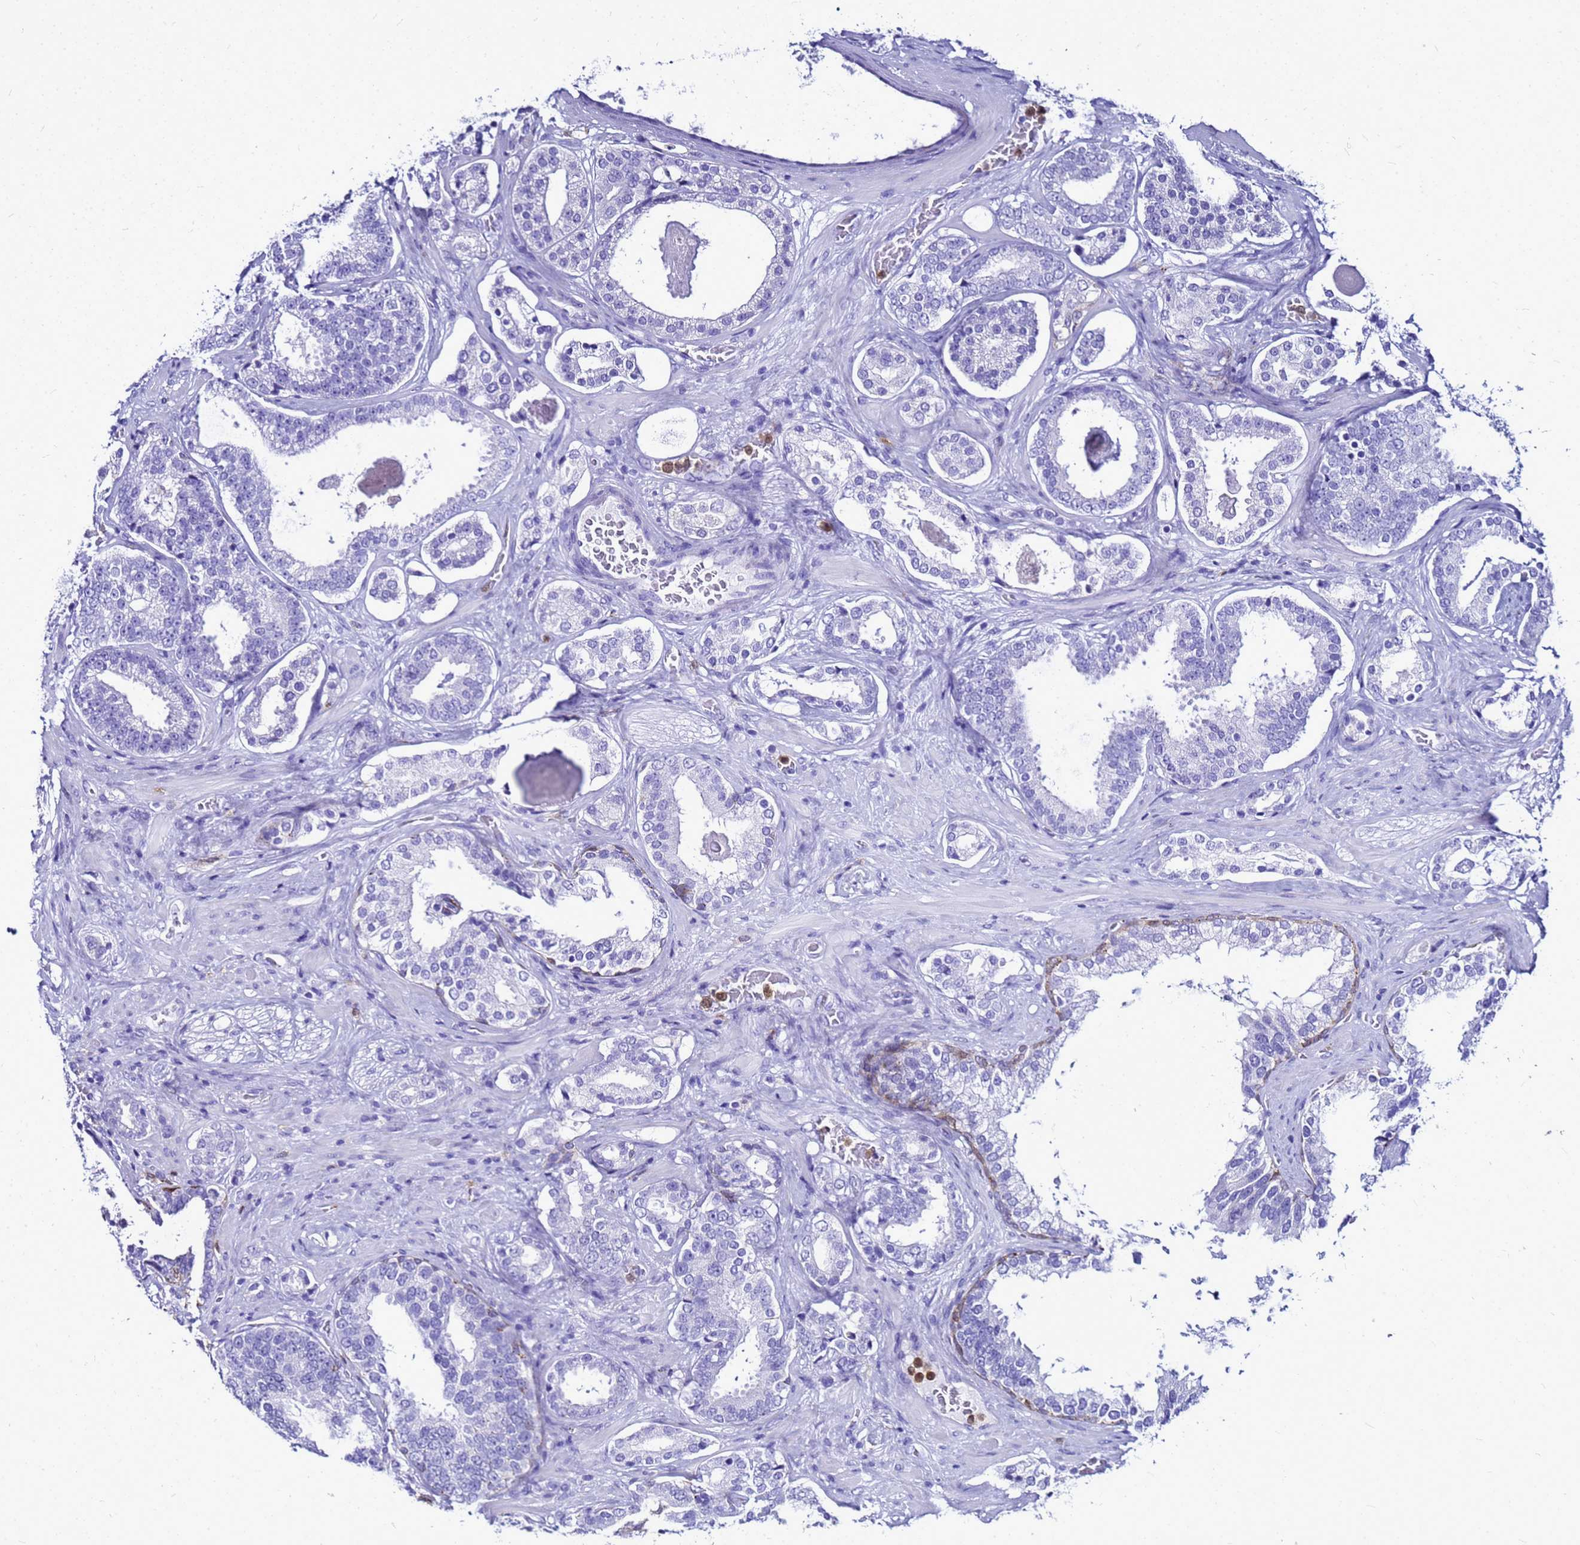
{"staining": {"intensity": "negative", "quantity": "none", "location": "none"}, "tissue": "prostate cancer", "cell_type": "Tumor cells", "image_type": "cancer", "snomed": [{"axis": "morphology", "description": "Adenocarcinoma, High grade"}, {"axis": "topography", "description": "Prostate"}], "caption": "Immunohistochemical staining of human prostate high-grade adenocarcinoma shows no significant positivity in tumor cells.", "gene": "CSTA", "patient": {"sex": "male", "age": 60}}